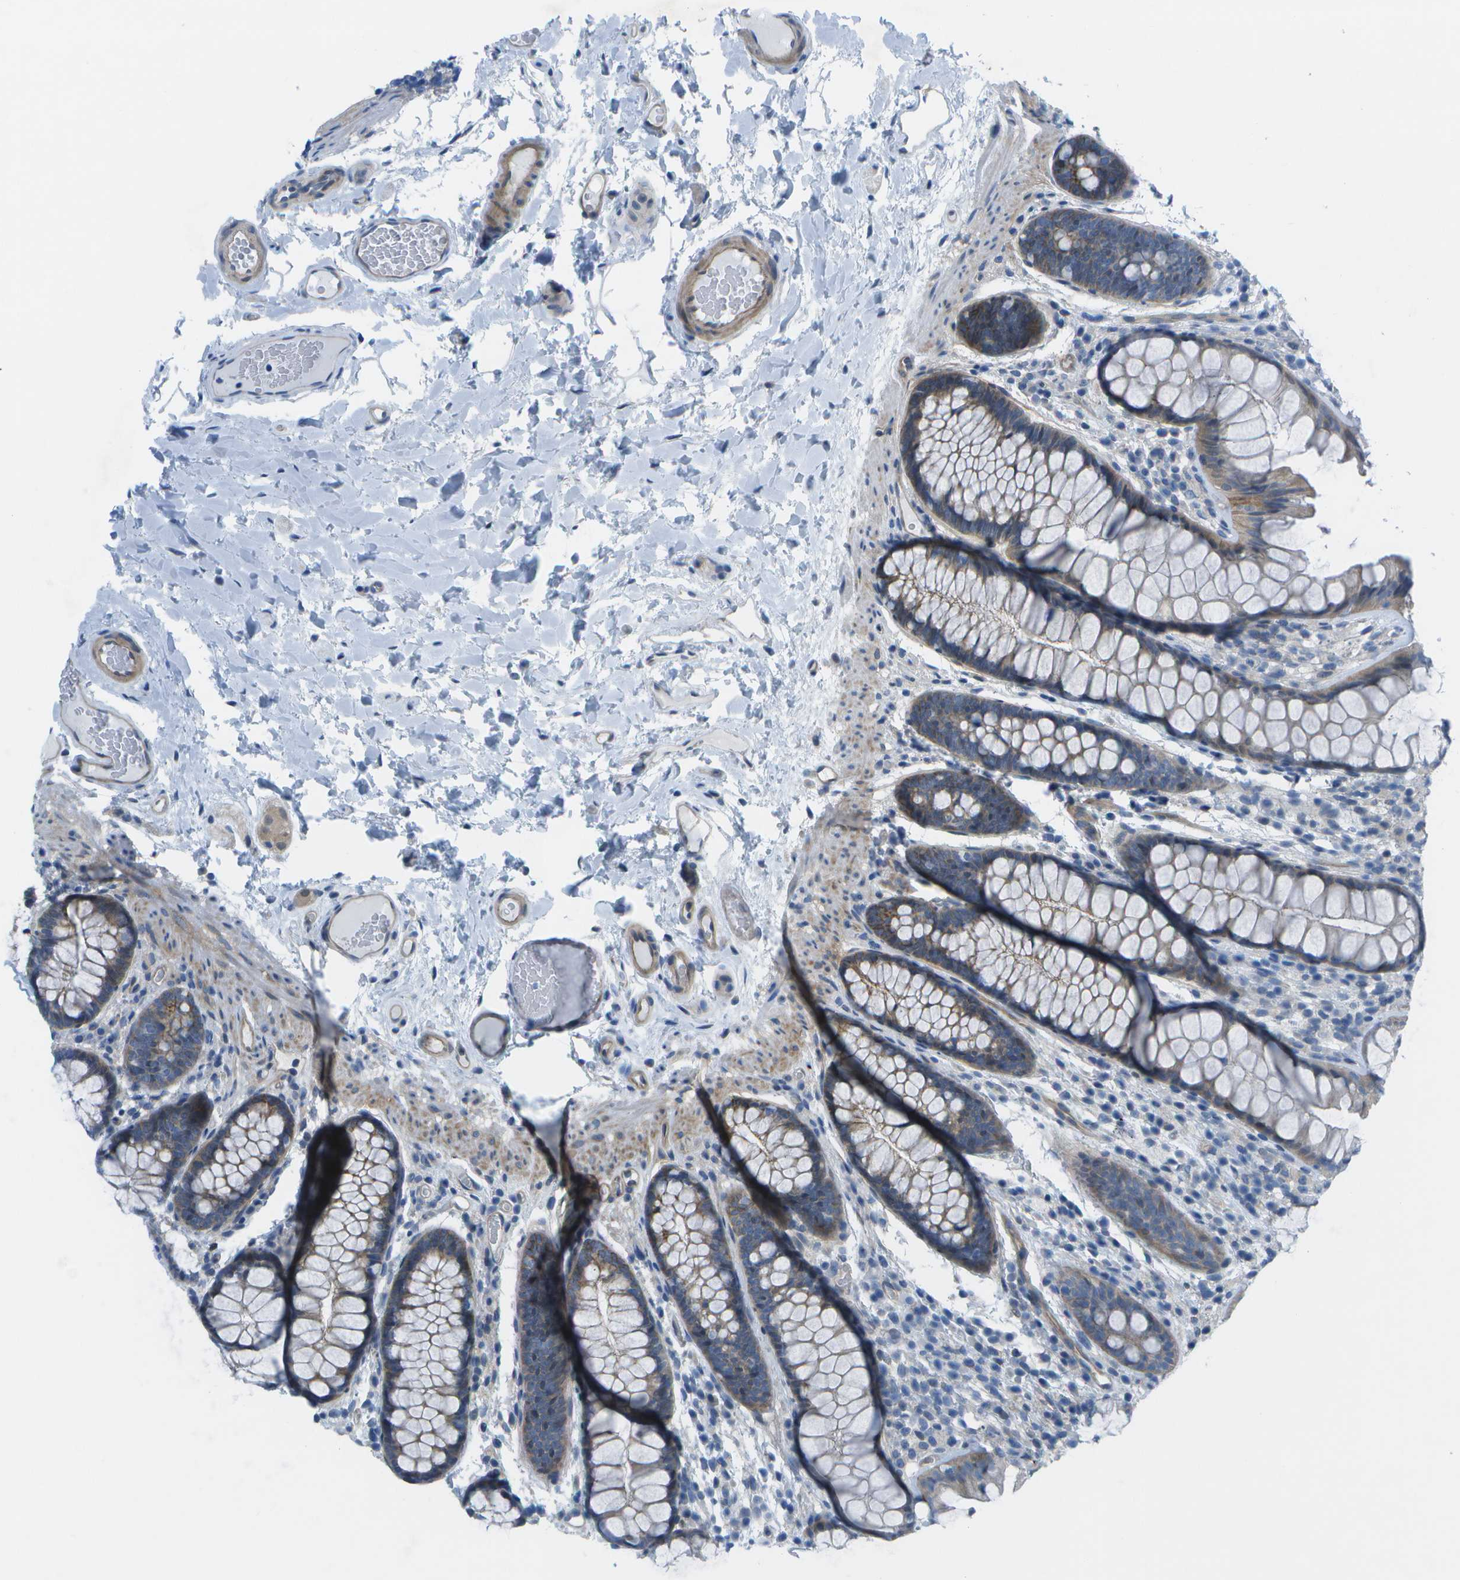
{"staining": {"intensity": "moderate", "quantity": "25%-75%", "location": "cytoplasmic/membranous"}, "tissue": "colon", "cell_type": "Endothelial cells", "image_type": "normal", "snomed": [{"axis": "morphology", "description": "Normal tissue, NOS"}, {"axis": "topography", "description": "Colon"}], "caption": "Brown immunohistochemical staining in normal human colon displays moderate cytoplasmic/membranous staining in approximately 25%-75% of endothelial cells. Using DAB (brown) and hematoxylin (blue) stains, captured at high magnification using brightfield microscopy.", "gene": "SORBS3", "patient": {"sex": "female", "age": 56}}